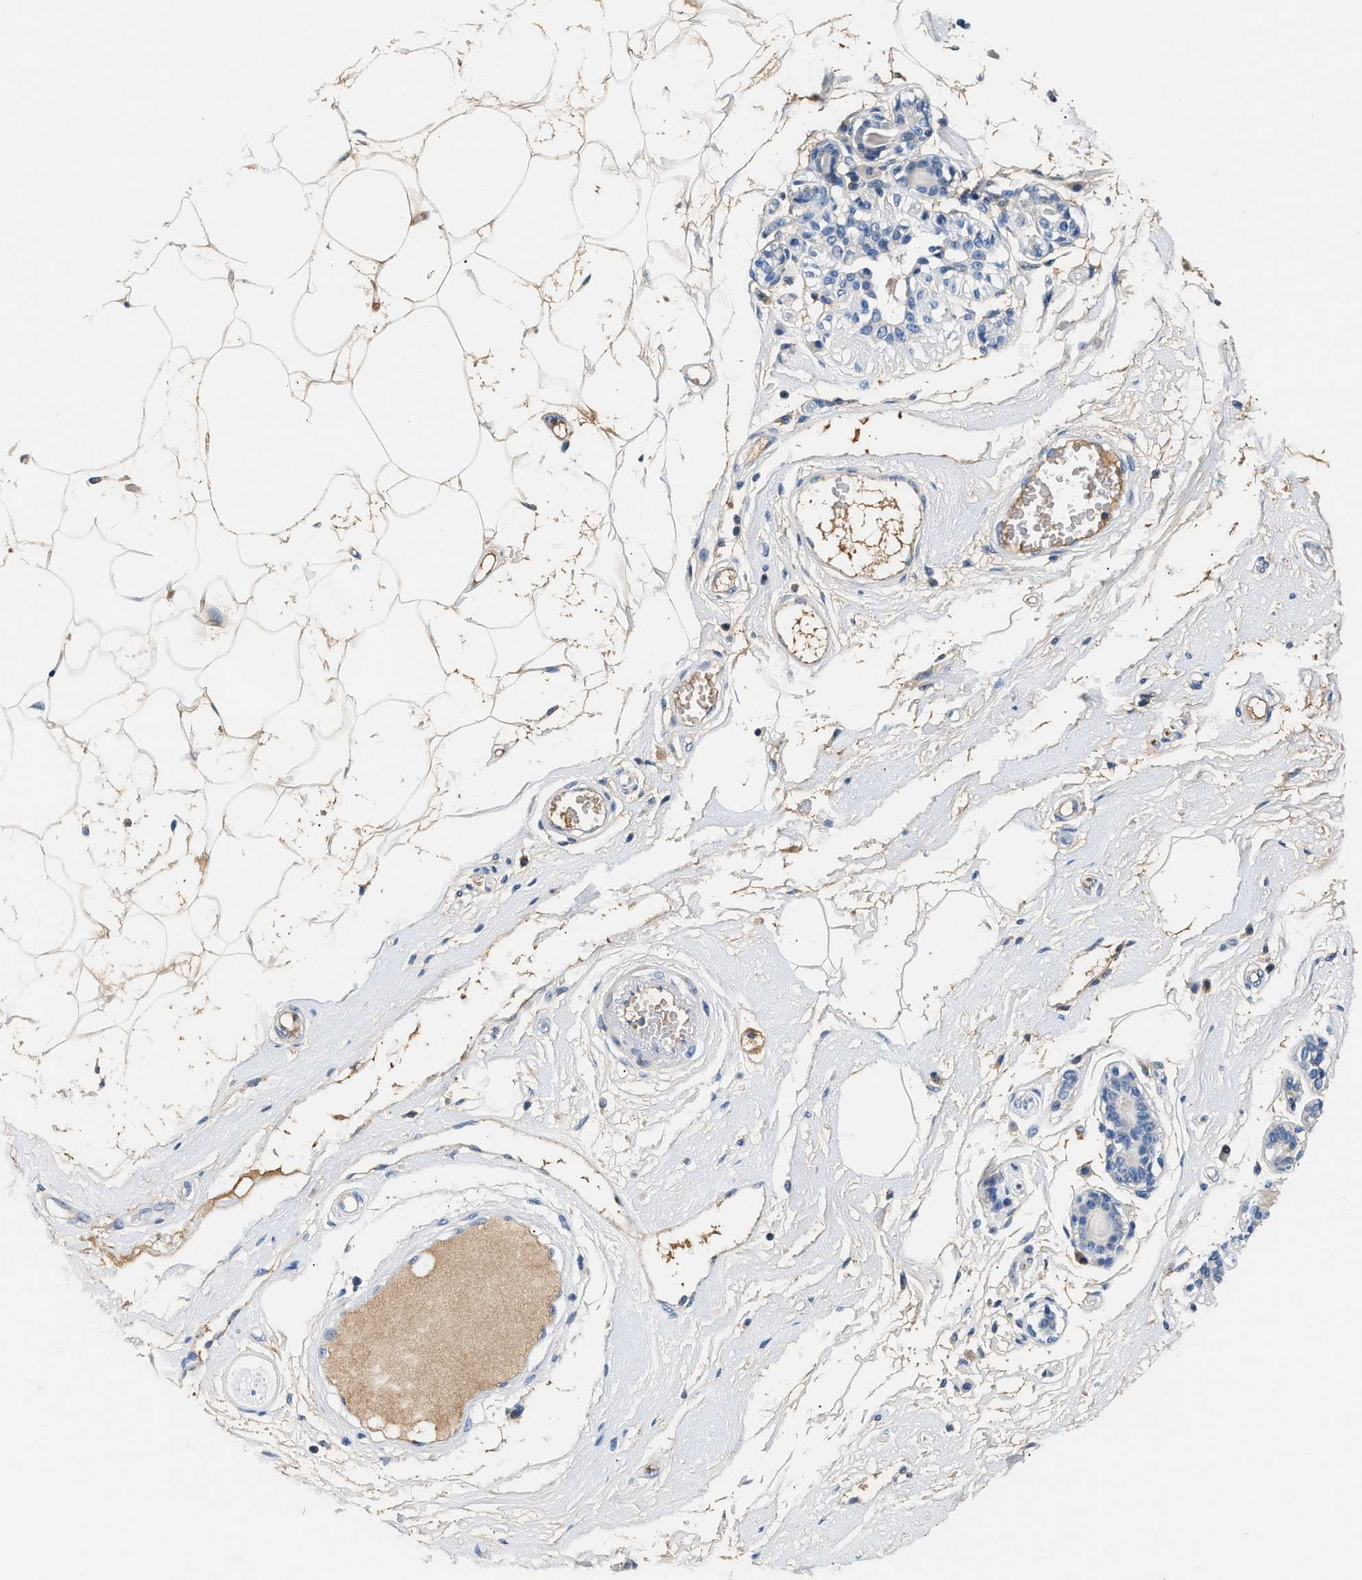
{"staining": {"intensity": "weak", "quantity": ">75%", "location": "cytoplasmic/membranous"}, "tissue": "breast", "cell_type": "Adipocytes", "image_type": "normal", "snomed": [{"axis": "morphology", "description": "Normal tissue, NOS"}, {"axis": "morphology", "description": "Lobular carcinoma"}, {"axis": "topography", "description": "Breast"}], "caption": "Protein expression analysis of benign breast reveals weak cytoplasmic/membranous positivity in about >75% of adipocytes.", "gene": "TUT7", "patient": {"sex": "female", "age": 59}}